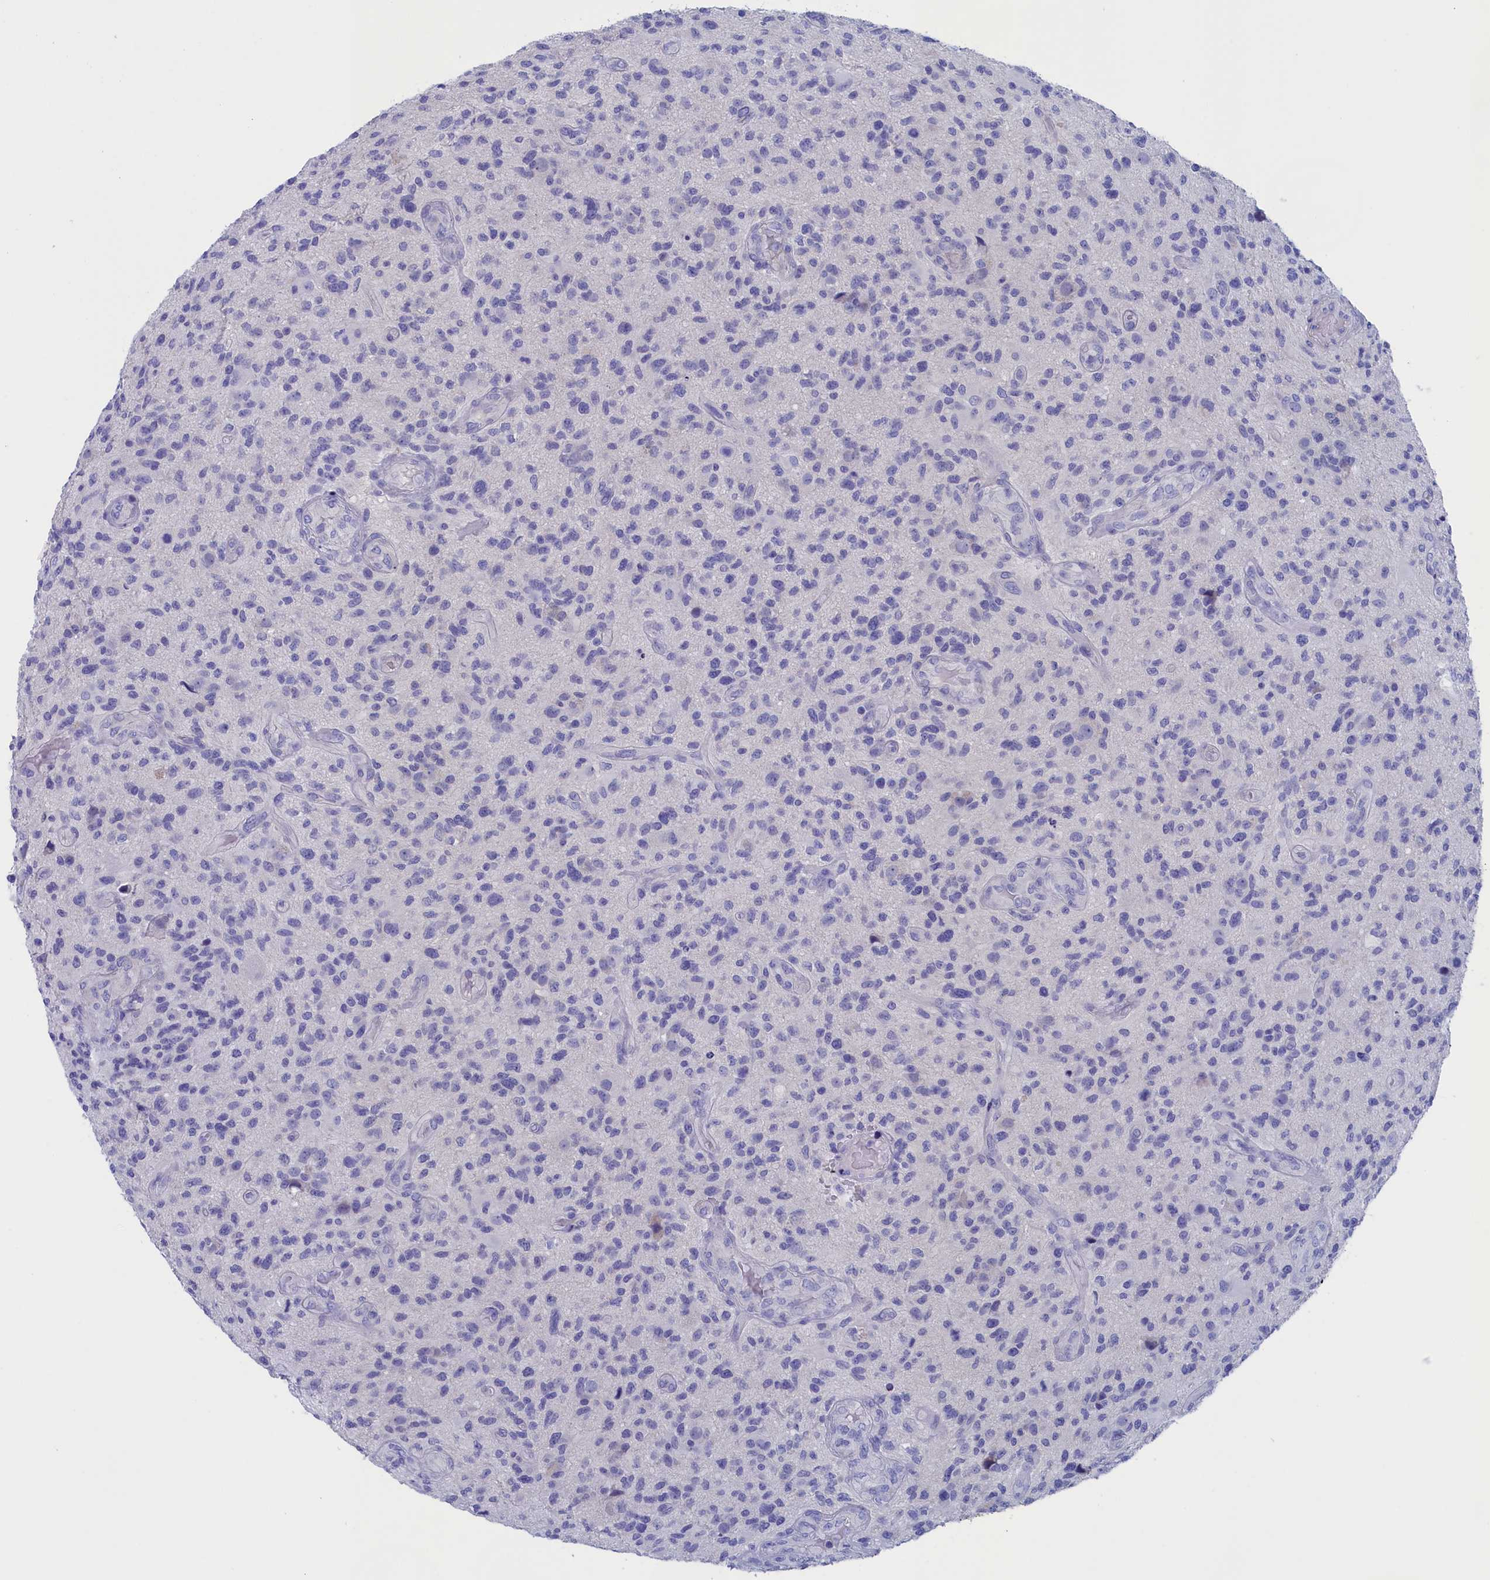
{"staining": {"intensity": "negative", "quantity": "none", "location": "none"}, "tissue": "glioma", "cell_type": "Tumor cells", "image_type": "cancer", "snomed": [{"axis": "morphology", "description": "Glioma, malignant, High grade"}, {"axis": "topography", "description": "Brain"}], "caption": "Tumor cells show no significant staining in glioma. Brightfield microscopy of immunohistochemistry stained with DAB (brown) and hematoxylin (blue), captured at high magnification.", "gene": "ANKRD2", "patient": {"sex": "male", "age": 47}}